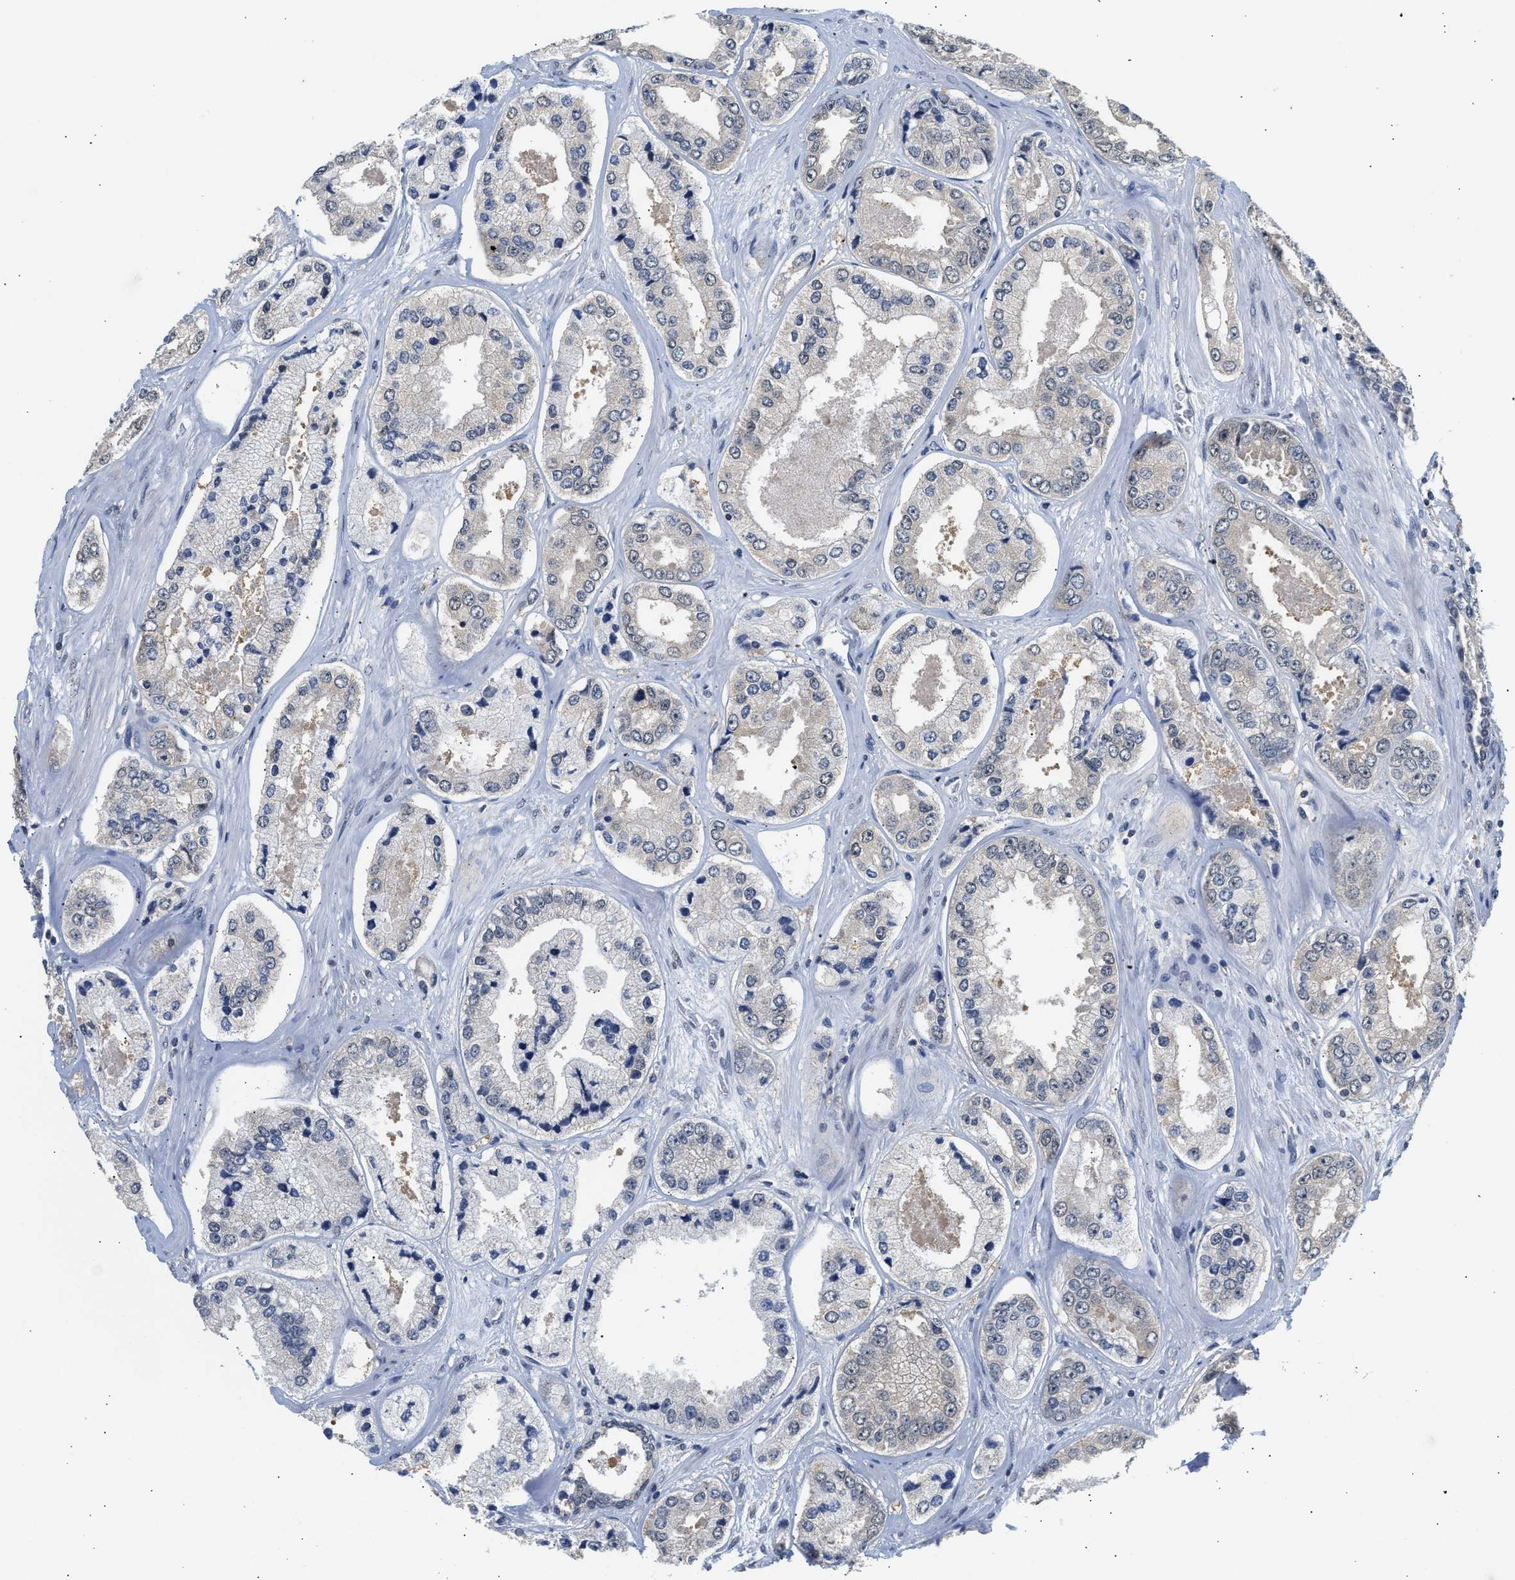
{"staining": {"intensity": "negative", "quantity": "none", "location": "none"}, "tissue": "prostate cancer", "cell_type": "Tumor cells", "image_type": "cancer", "snomed": [{"axis": "morphology", "description": "Adenocarcinoma, High grade"}, {"axis": "topography", "description": "Prostate"}], "caption": "This is an immunohistochemistry (IHC) micrograph of human prostate cancer. There is no expression in tumor cells.", "gene": "PPM1L", "patient": {"sex": "male", "age": 61}}